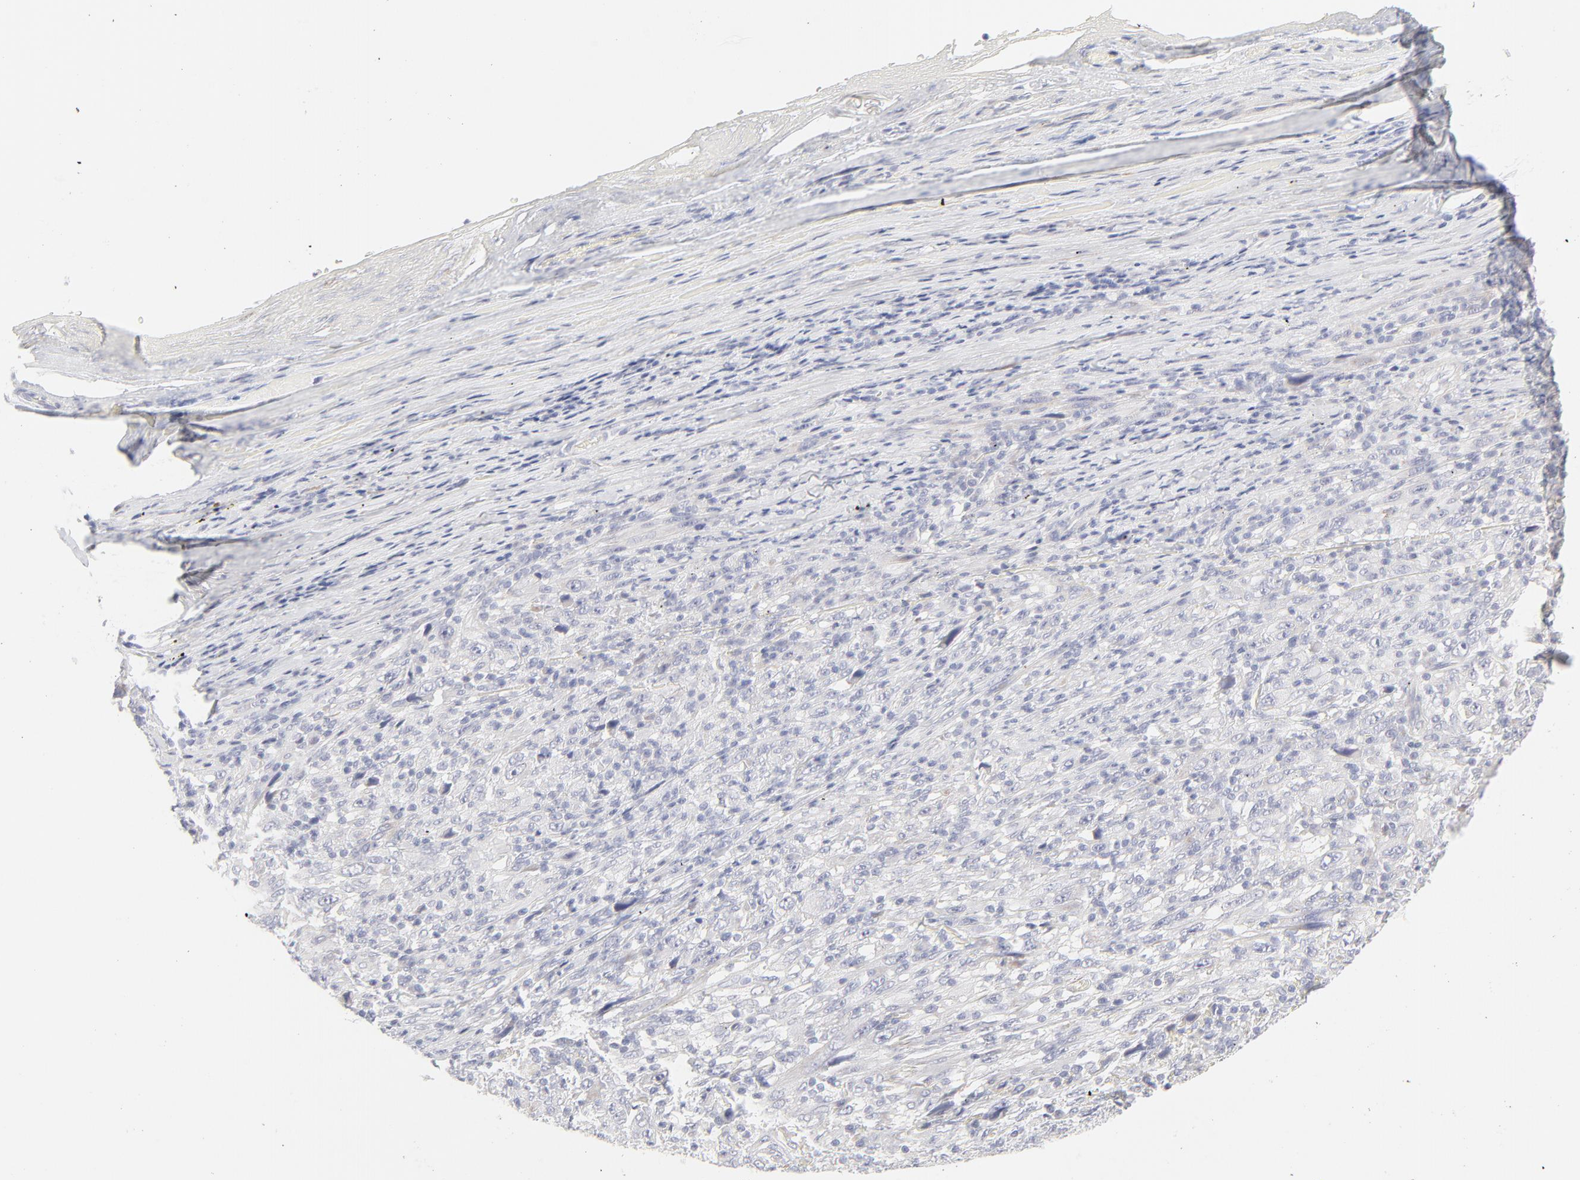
{"staining": {"intensity": "negative", "quantity": "none", "location": "none"}, "tissue": "melanoma", "cell_type": "Tumor cells", "image_type": "cancer", "snomed": [{"axis": "morphology", "description": "Malignant melanoma, Metastatic site"}, {"axis": "topography", "description": "Skin"}], "caption": "Tumor cells are negative for protein expression in human malignant melanoma (metastatic site).", "gene": "NPNT", "patient": {"sex": "female", "age": 56}}